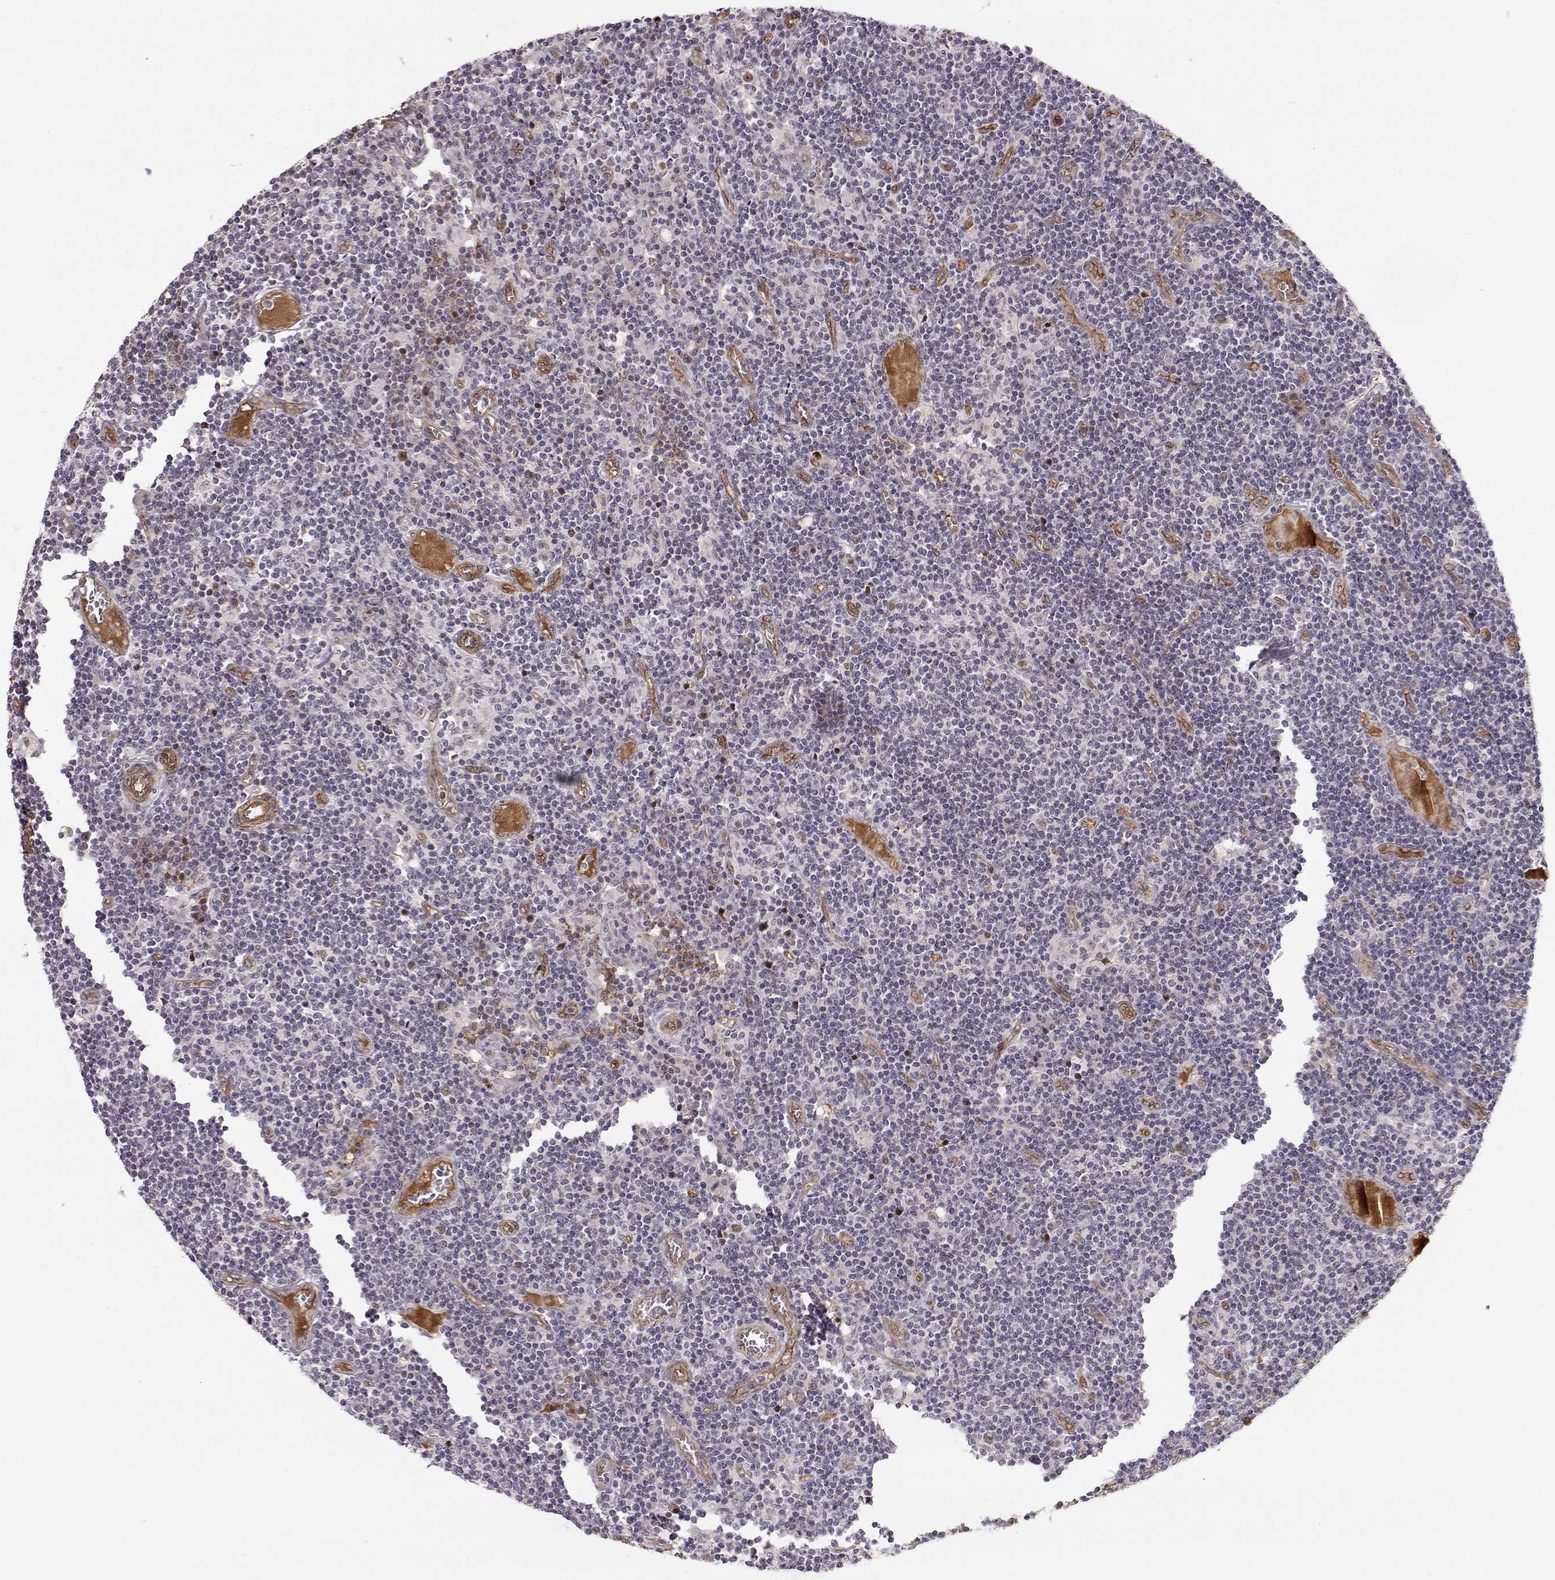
{"staining": {"intensity": "negative", "quantity": "none", "location": "none"}, "tissue": "lymph node", "cell_type": "Germinal center cells", "image_type": "normal", "snomed": [{"axis": "morphology", "description": "Normal tissue, NOS"}, {"axis": "topography", "description": "Lymph node"}], "caption": "IHC of normal lymph node reveals no positivity in germinal center cells. (DAB immunohistochemistry (IHC) visualized using brightfield microscopy, high magnification).", "gene": "CIR1", "patient": {"sex": "female", "age": 72}}